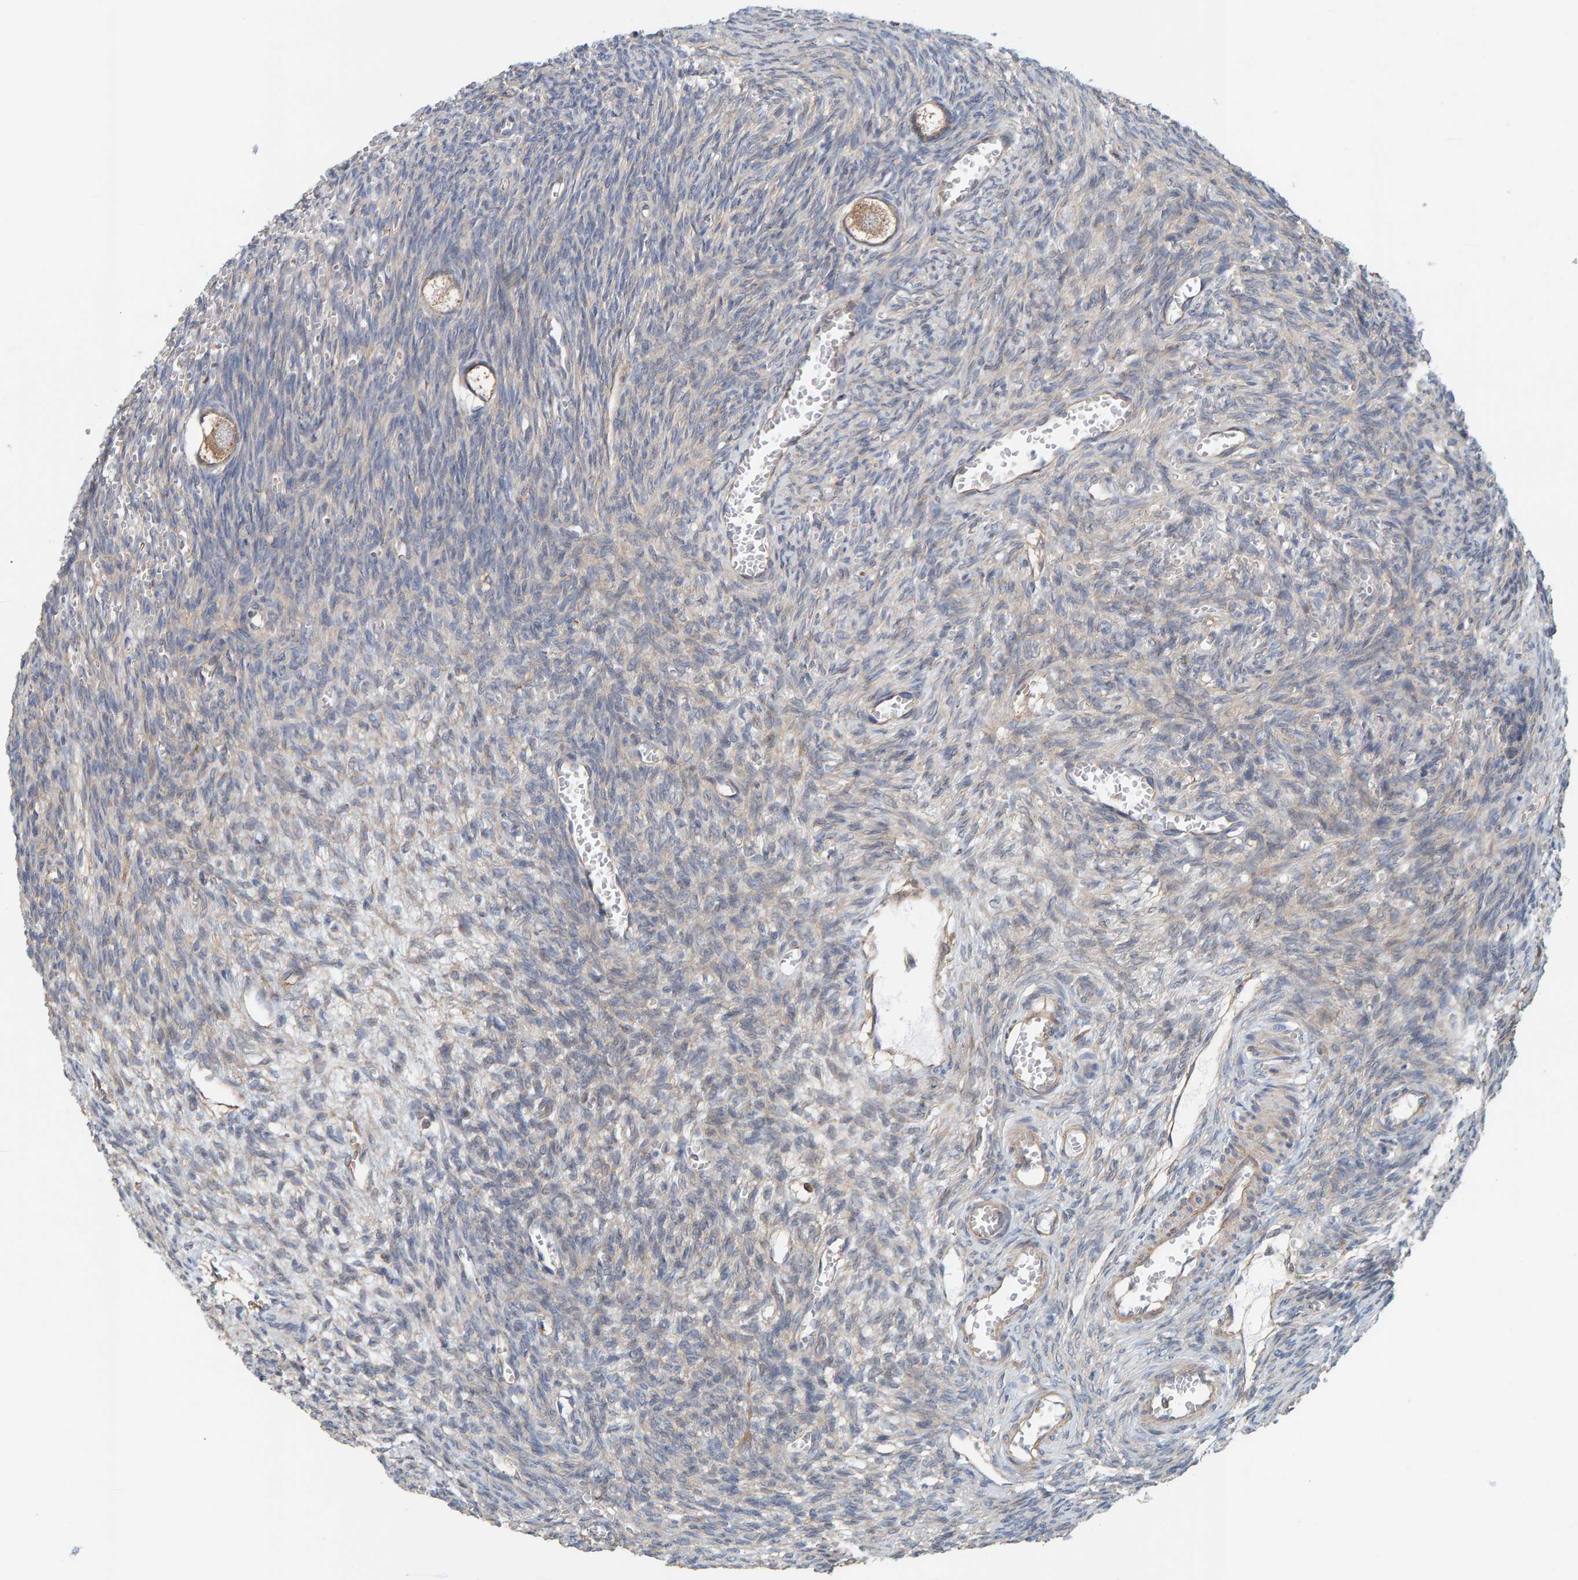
{"staining": {"intensity": "moderate", "quantity": "25%-75%", "location": "cytoplasmic/membranous"}, "tissue": "ovary", "cell_type": "Follicle cells", "image_type": "normal", "snomed": [{"axis": "morphology", "description": "Normal tissue, NOS"}, {"axis": "topography", "description": "Ovary"}], "caption": "This photomicrograph displays benign ovary stained with IHC to label a protein in brown. The cytoplasmic/membranous of follicle cells show moderate positivity for the protein. Nuclei are counter-stained blue.", "gene": "UBAP1", "patient": {"sex": "female", "age": 27}}